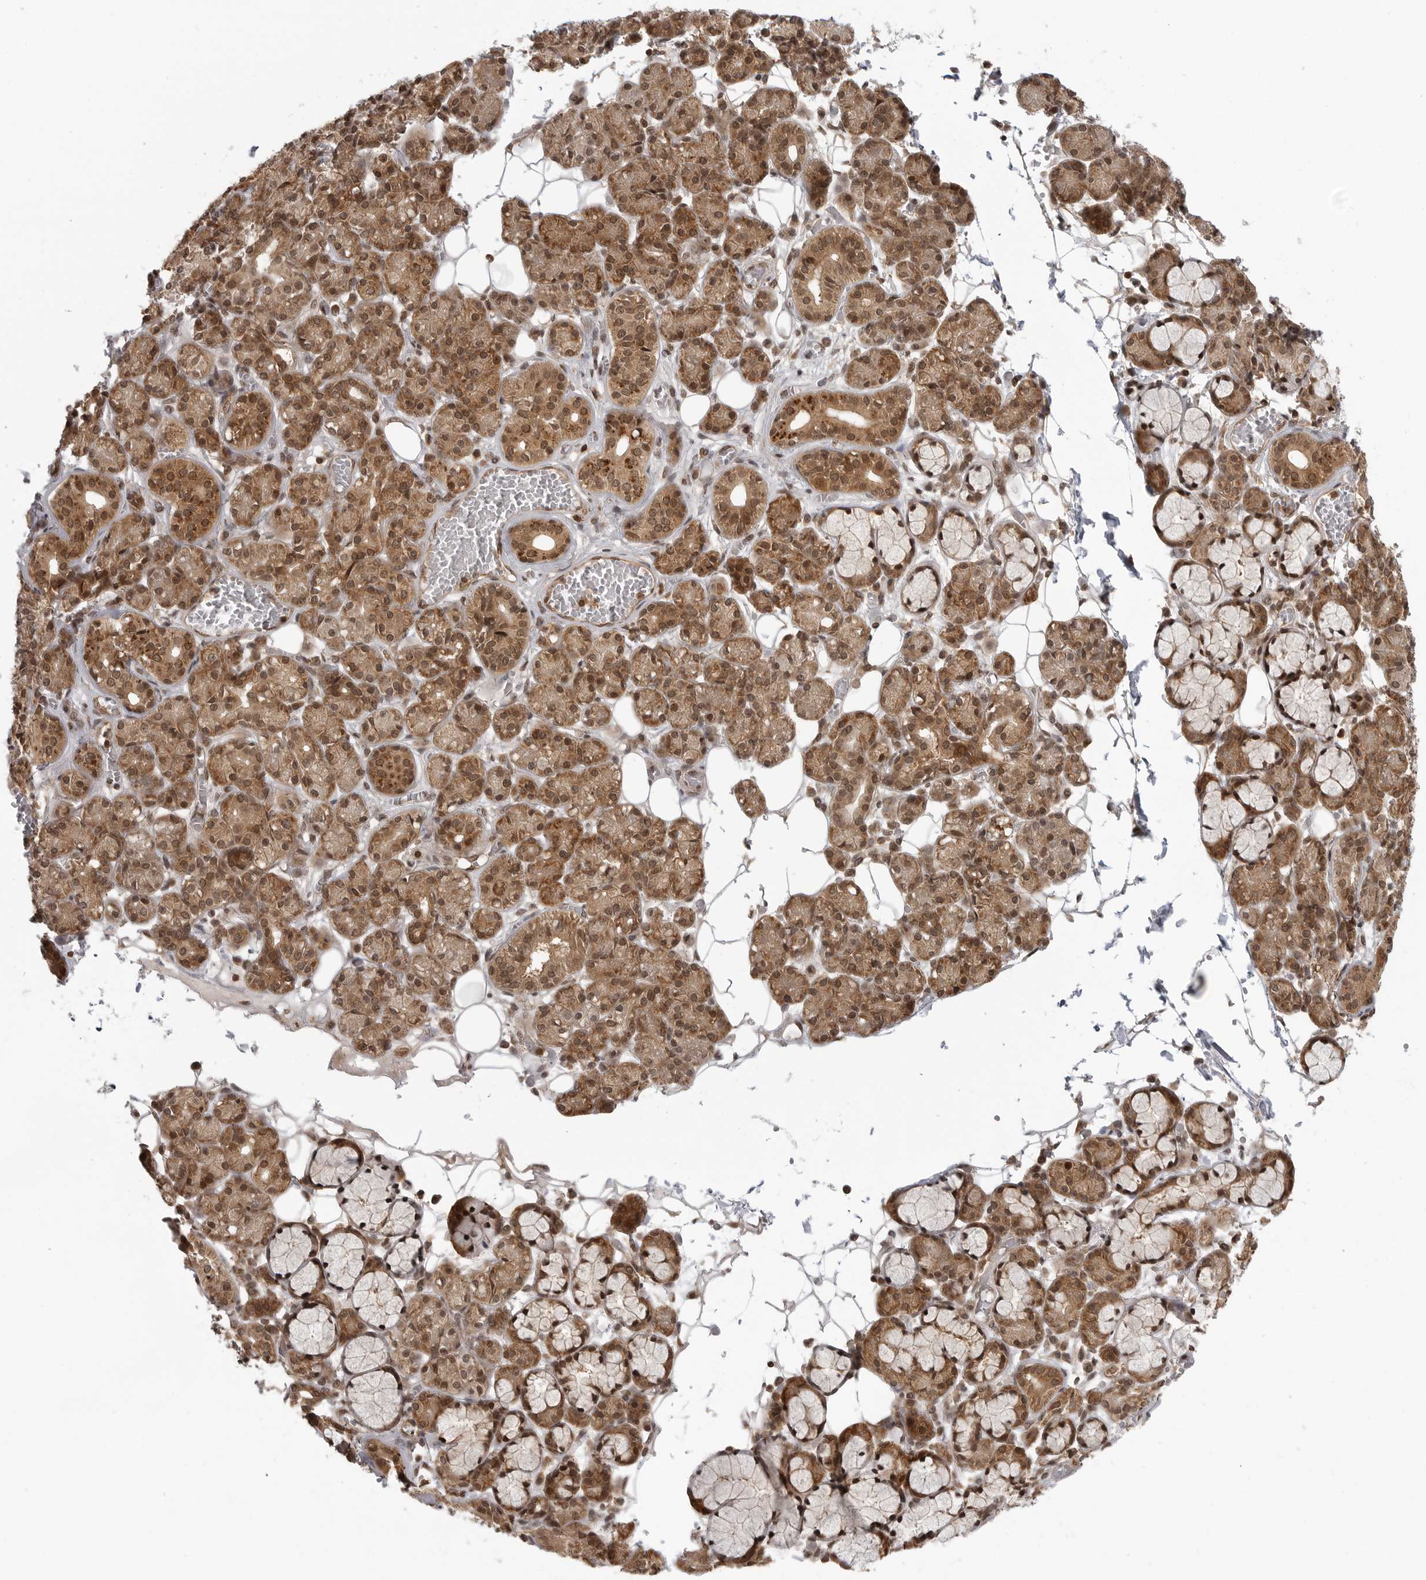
{"staining": {"intensity": "moderate", "quantity": ">75%", "location": "cytoplasmic/membranous,nuclear"}, "tissue": "salivary gland", "cell_type": "Glandular cells", "image_type": "normal", "snomed": [{"axis": "morphology", "description": "Normal tissue, NOS"}, {"axis": "topography", "description": "Salivary gland"}], "caption": "Immunohistochemistry staining of normal salivary gland, which displays medium levels of moderate cytoplasmic/membranous,nuclear staining in approximately >75% of glandular cells indicating moderate cytoplasmic/membranous,nuclear protein staining. The staining was performed using DAB (brown) for protein detection and nuclei were counterstained in hematoxylin (blue).", "gene": "SZRD1", "patient": {"sex": "male", "age": 63}}